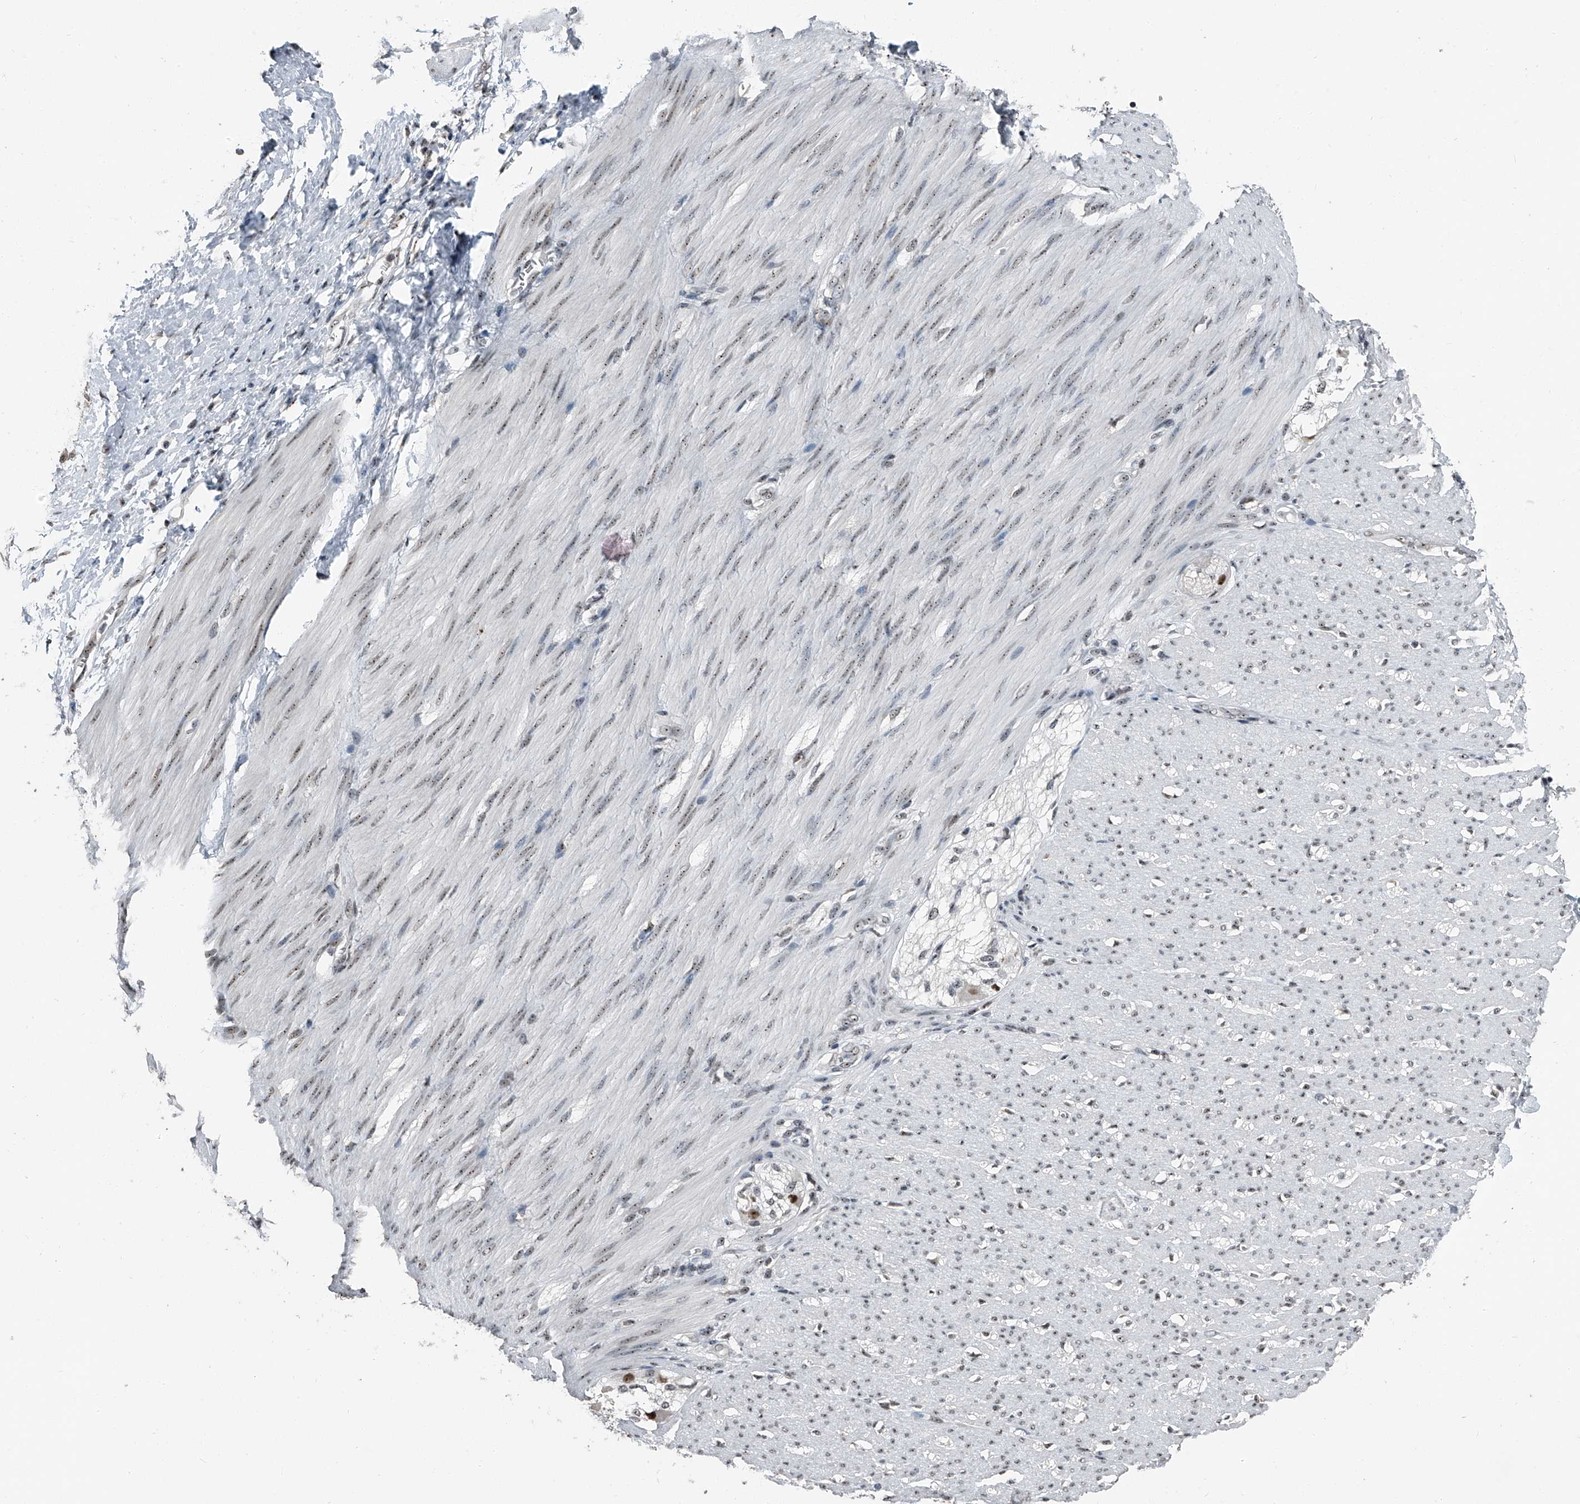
{"staining": {"intensity": "weak", "quantity": ">75%", "location": "nuclear"}, "tissue": "smooth muscle", "cell_type": "Smooth muscle cells", "image_type": "normal", "snomed": [{"axis": "morphology", "description": "Normal tissue, NOS"}, {"axis": "morphology", "description": "Adenocarcinoma, NOS"}, {"axis": "topography", "description": "Colon"}, {"axis": "topography", "description": "Peripheral nerve tissue"}], "caption": "Smooth muscle cells demonstrate low levels of weak nuclear positivity in about >75% of cells in benign human smooth muscle. (DAB IHC with brightfield microscopy, high magnification).", "gene": "TCOF1", "patient": {"sex": "male", "age": 14}}